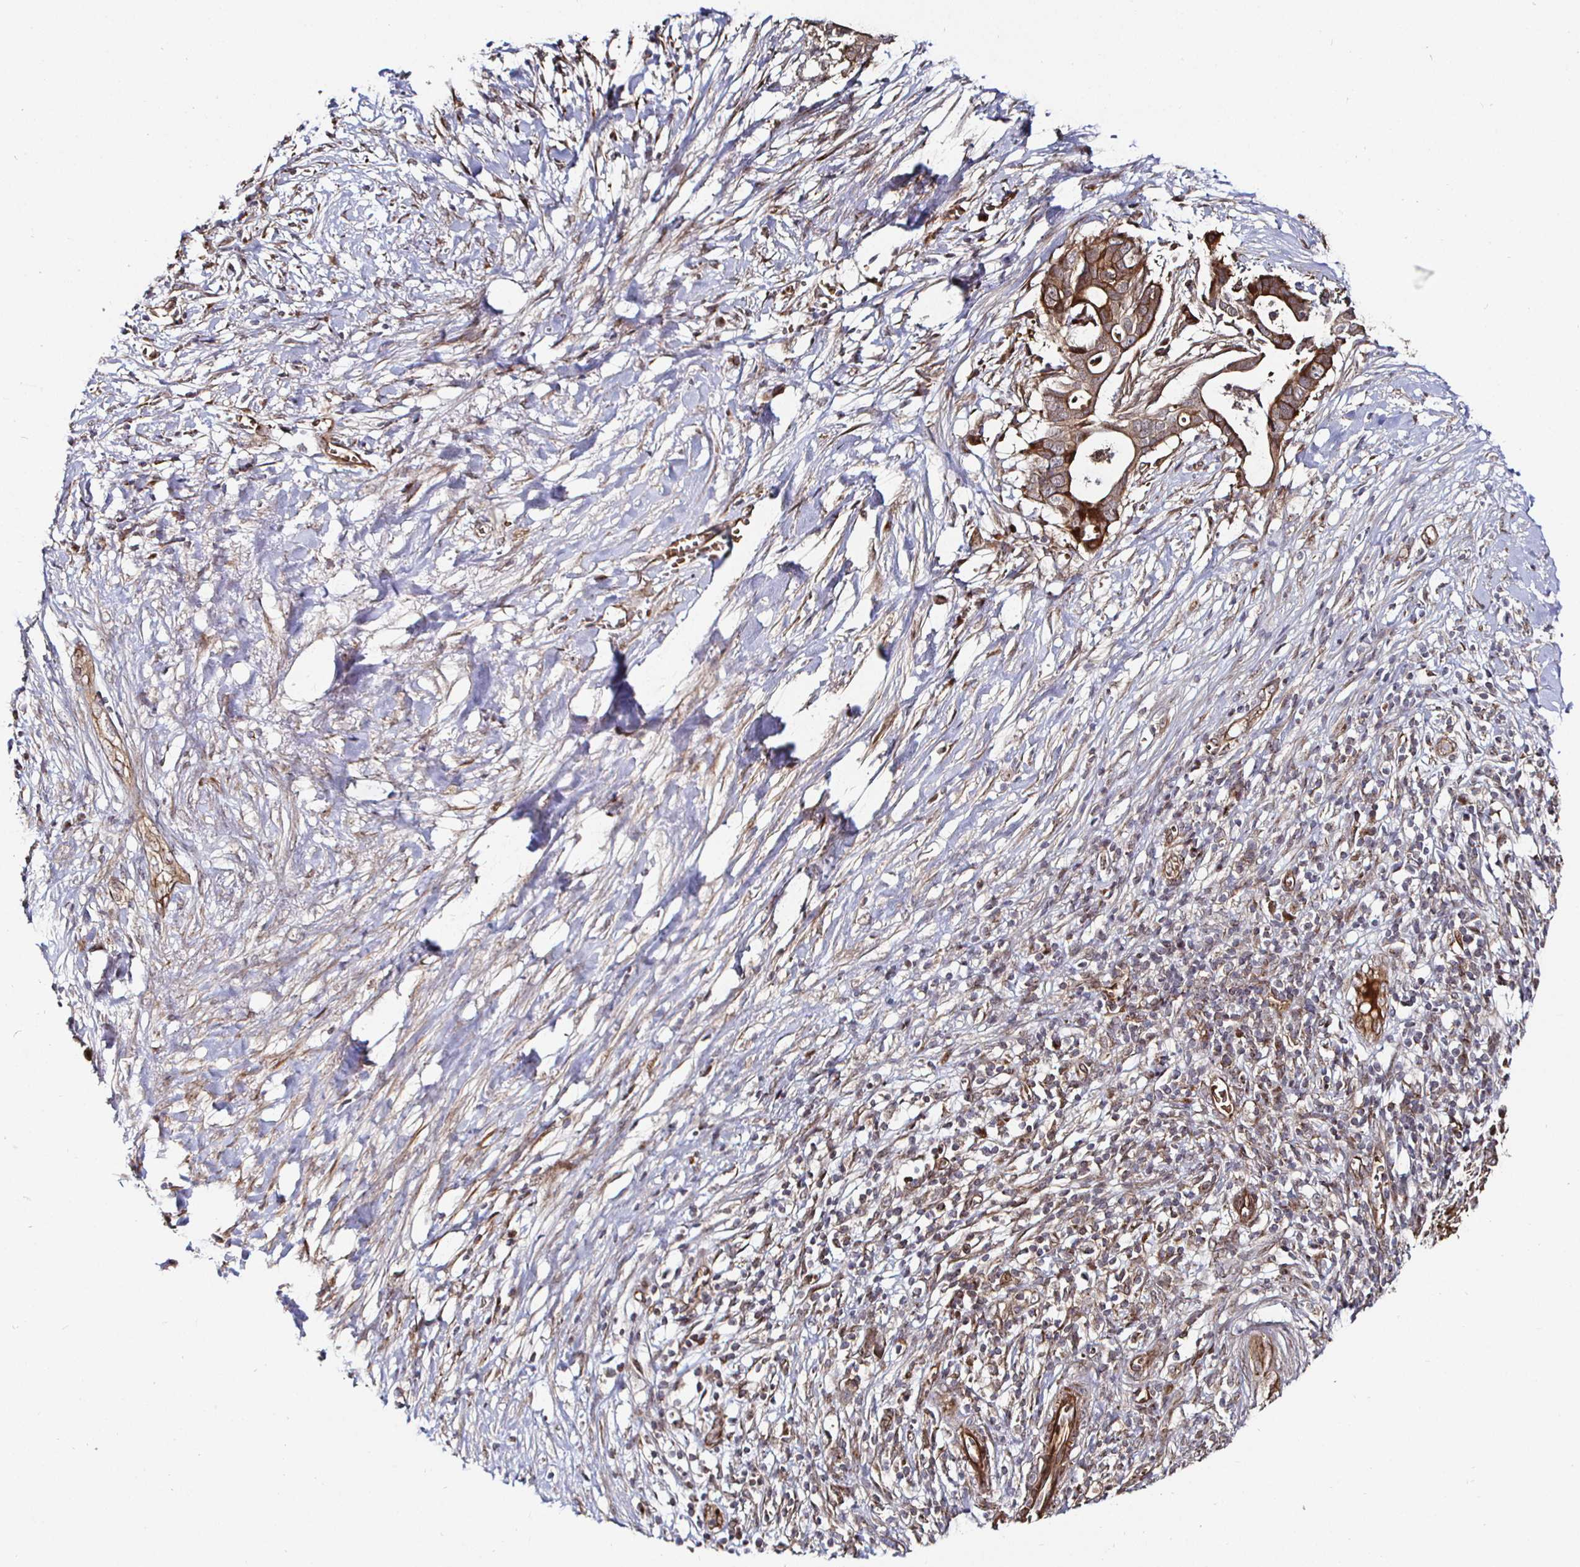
{"staining": {"intensity": "strong", "quantity": ">75%", "location": "cytoplasmic/membranous"}, "tissue": "pancreatic cancer", "cell_type": "Tumor cells", "image_type": "cancer", "snomed": [{"axis": "morphology", "description": "Adenocarcinoma, NOS"}, {"axis": "topography", "description": "Pancreas"}], "caption": "DAB immunohistochemical staining of human pancreatic cancer shows strong cytoplasmic/membranous protein staining in approximately >75% of tumor cells.", "gene": "TBKBP1", "patient": {"sex": "male", "age": 61}}